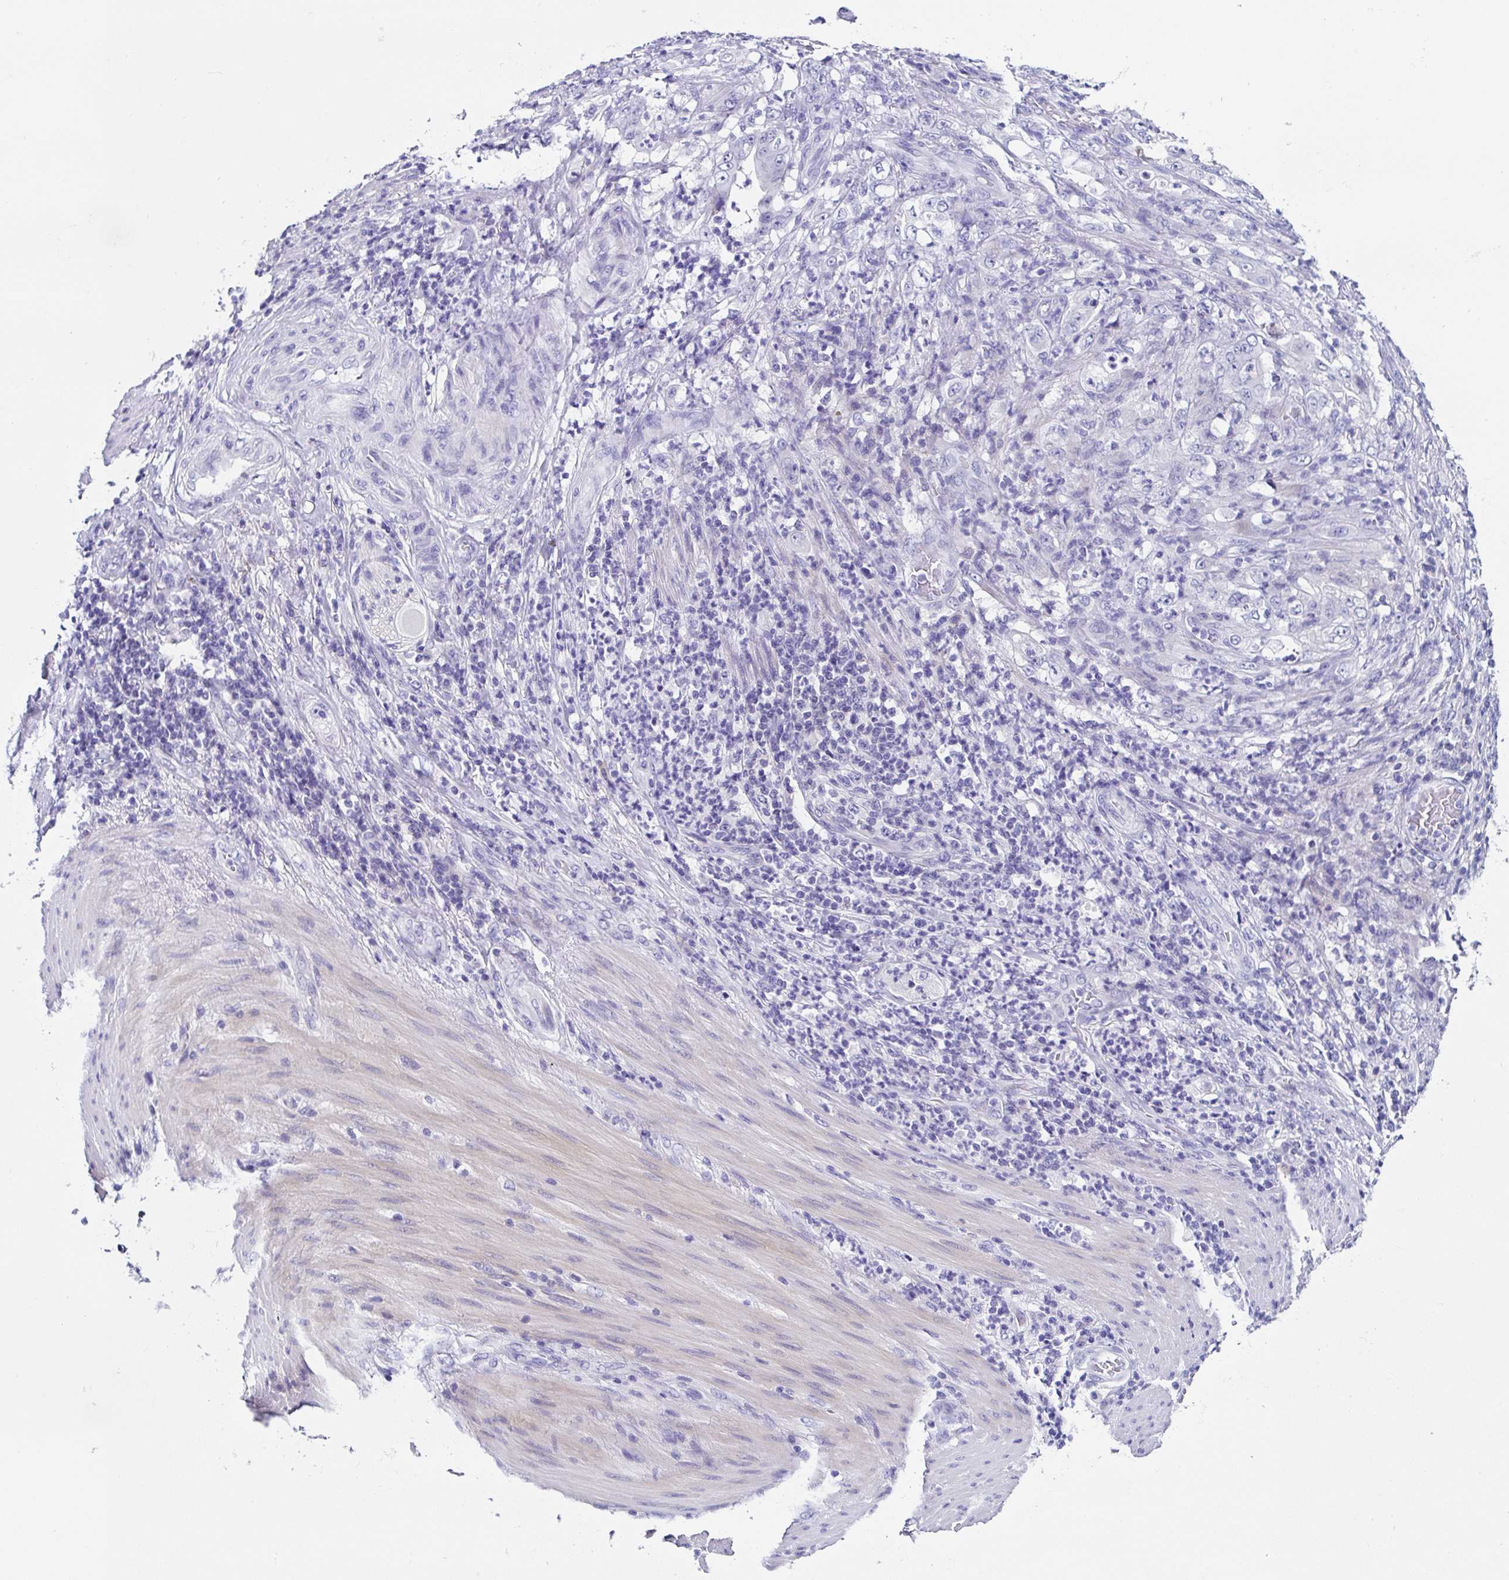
{"staining": {"intensity": "negative", "quantity": "none", "location": "none"}, "tissue": "stomach cancer", "cell_type": "Tumor cells", "image_type": "cancer", "snomed": [{"axis": "morphology", "description": "Adenocarcinoma, NOS"}, {"axis": "topography", "description": "Stomach"}], "caption": "High magnification brightfield microscopy of stomach cancer (adenocarcinoma) stained with DAB (3,3'-diaminobenzidine) (brown) and counterstained with hematoxylin (blue): tumor cells show no significant expression. (DAB immunohistochemistry visualized using brightfield microscopy, high magnification).", "gene": "UGT3A1", "patient": {"sex": "female", "age": 73}}